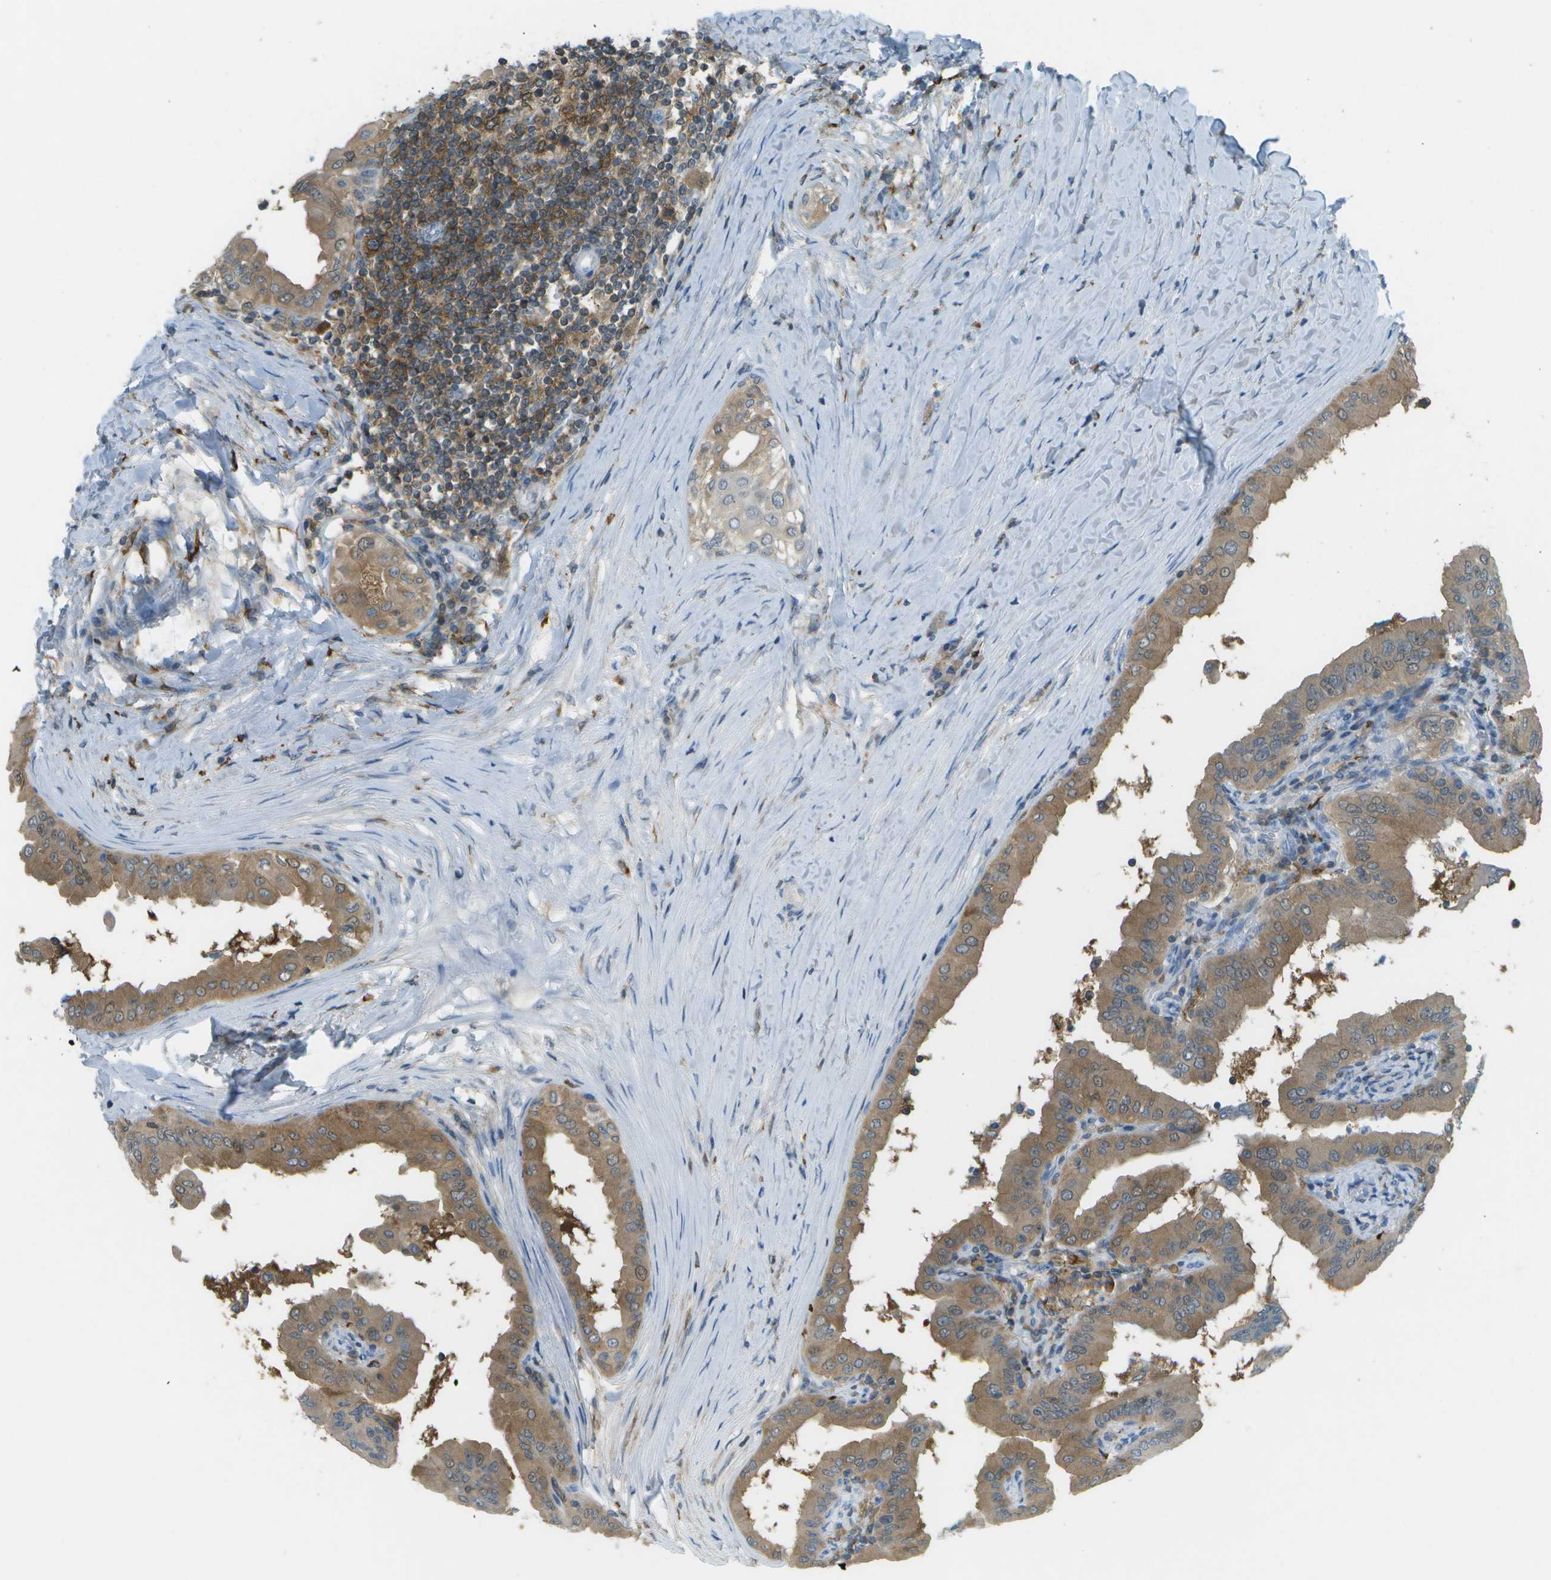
{"staining": {"intensity": "moderate", "quantity": ">75%", "location": "cytoplasmic/membranous"}, "tissue": "thyroid cancer", "cell_type": "Tumor cells", "image_type": "cancer", "snomed": [{"axis": "morphology", "description": "Papillary adenocarcinoma, NOS"}, {"axis": "topography", "description": "Thyroid gland"}], "caption": "Immunohistochemistry (IHC) image of human thyroid cancer stained for a protein (brown), which exhibits medium levels of moderate cytoplasmic/membranous staining in approximately >75% of tumor cells.", "gene": "CDH23", "patient": {"sex": "male", "age": 33}}